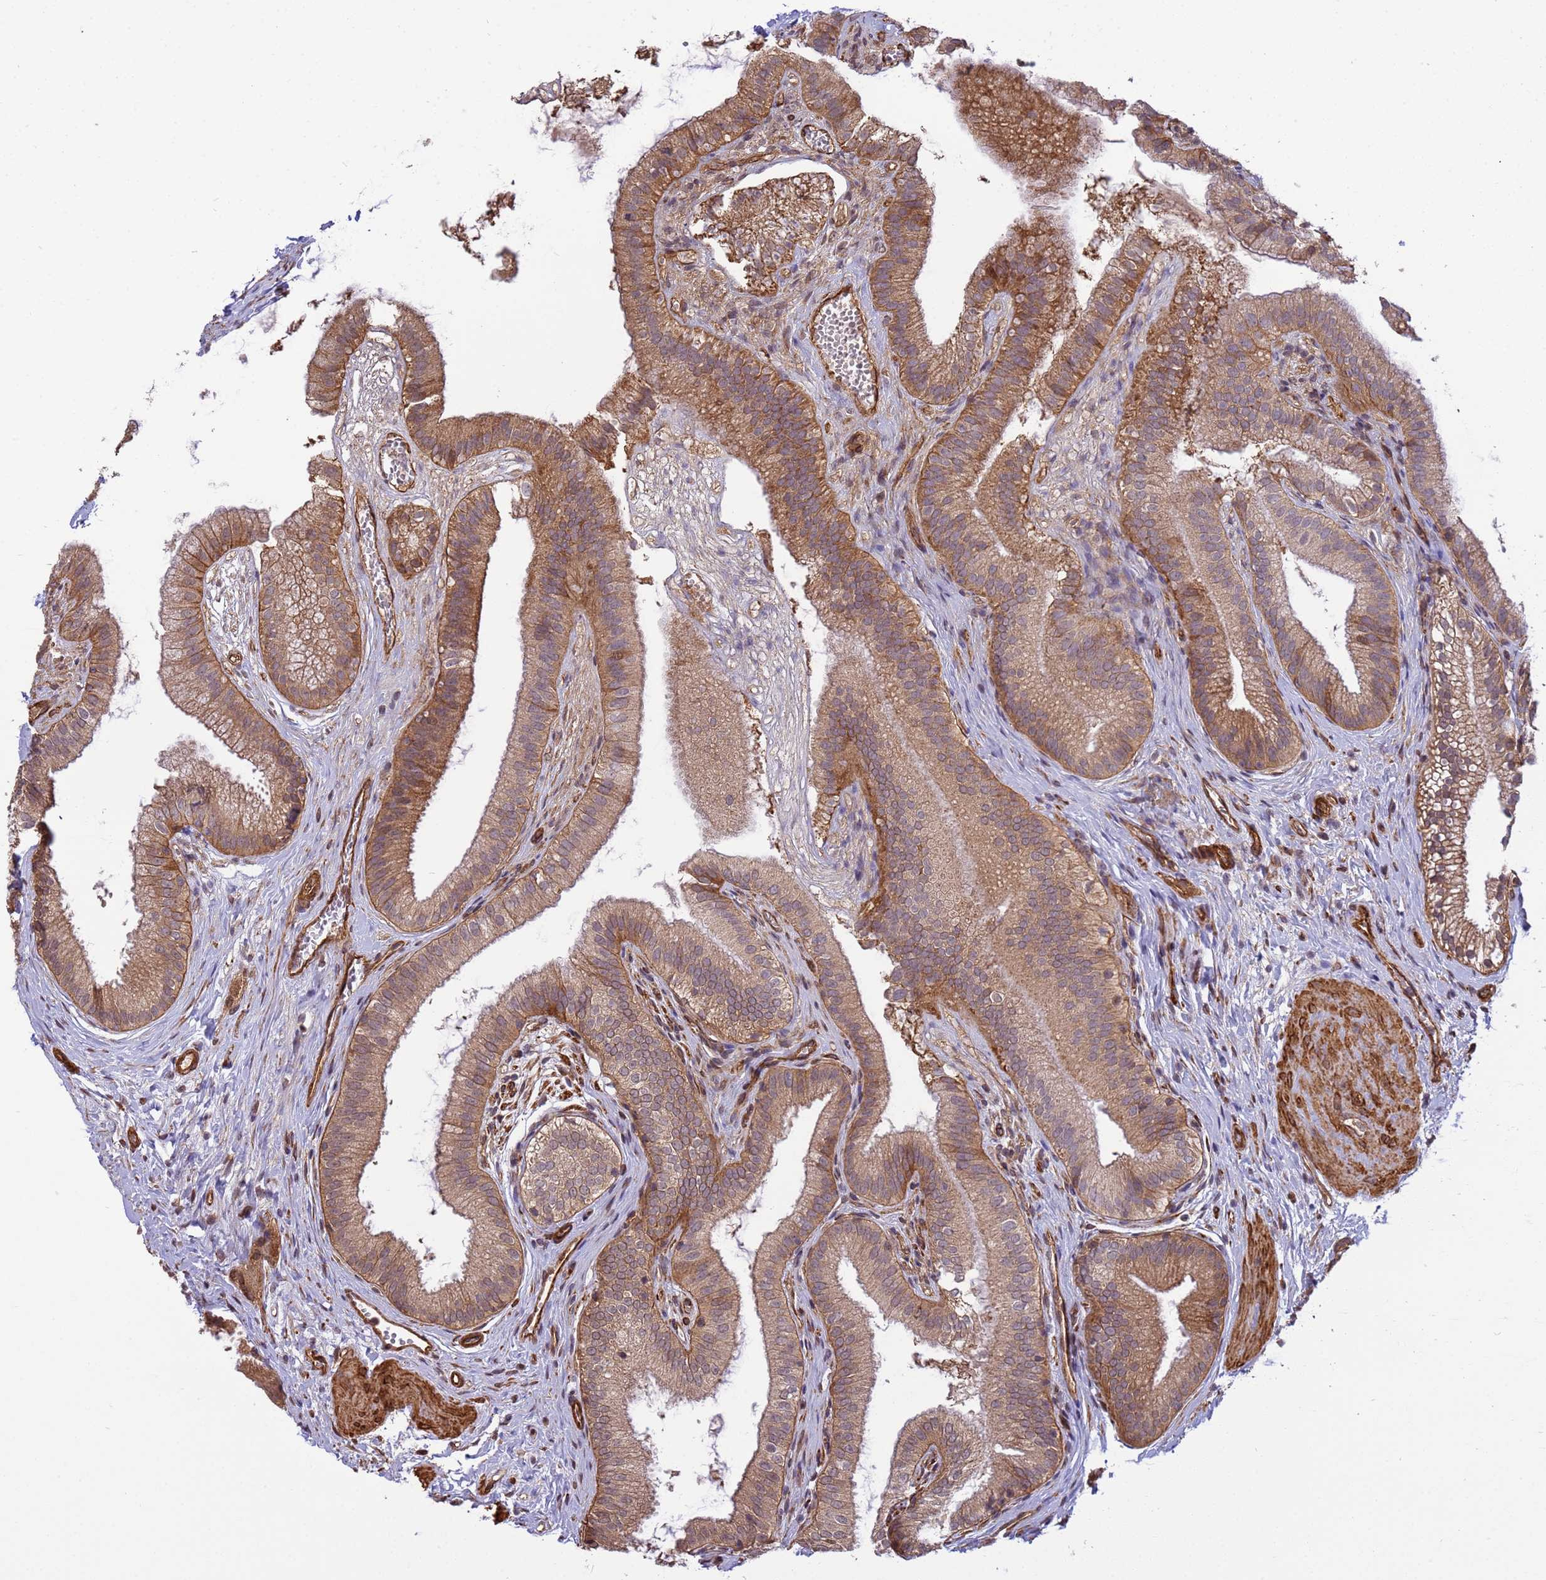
{"staining": {"intensity": "moderate", "quantity": ">75%", "location": "cytoplasmic/membranous"}, "tissue": "gallbladder", "cell_type": "Glandular cells", "image_type": "normal", "snomed": [{"axis": "morphology", "description": "Normal tissue, NOS"}, {"axis": "topography", "description": "Gallbladder"}], "caption": "Immunohistochemical staining of normal human gallbladder demonstrates moderate cytoplasmic/membranous protein staining in about >75% of glandular cells. The staining was performed using DAB, with brown indicating positive protein expression. Nuclei are stained blue with hematoxylin.", "gene": "ITGB4", "patient": {"sex": "female", "age": 54}}